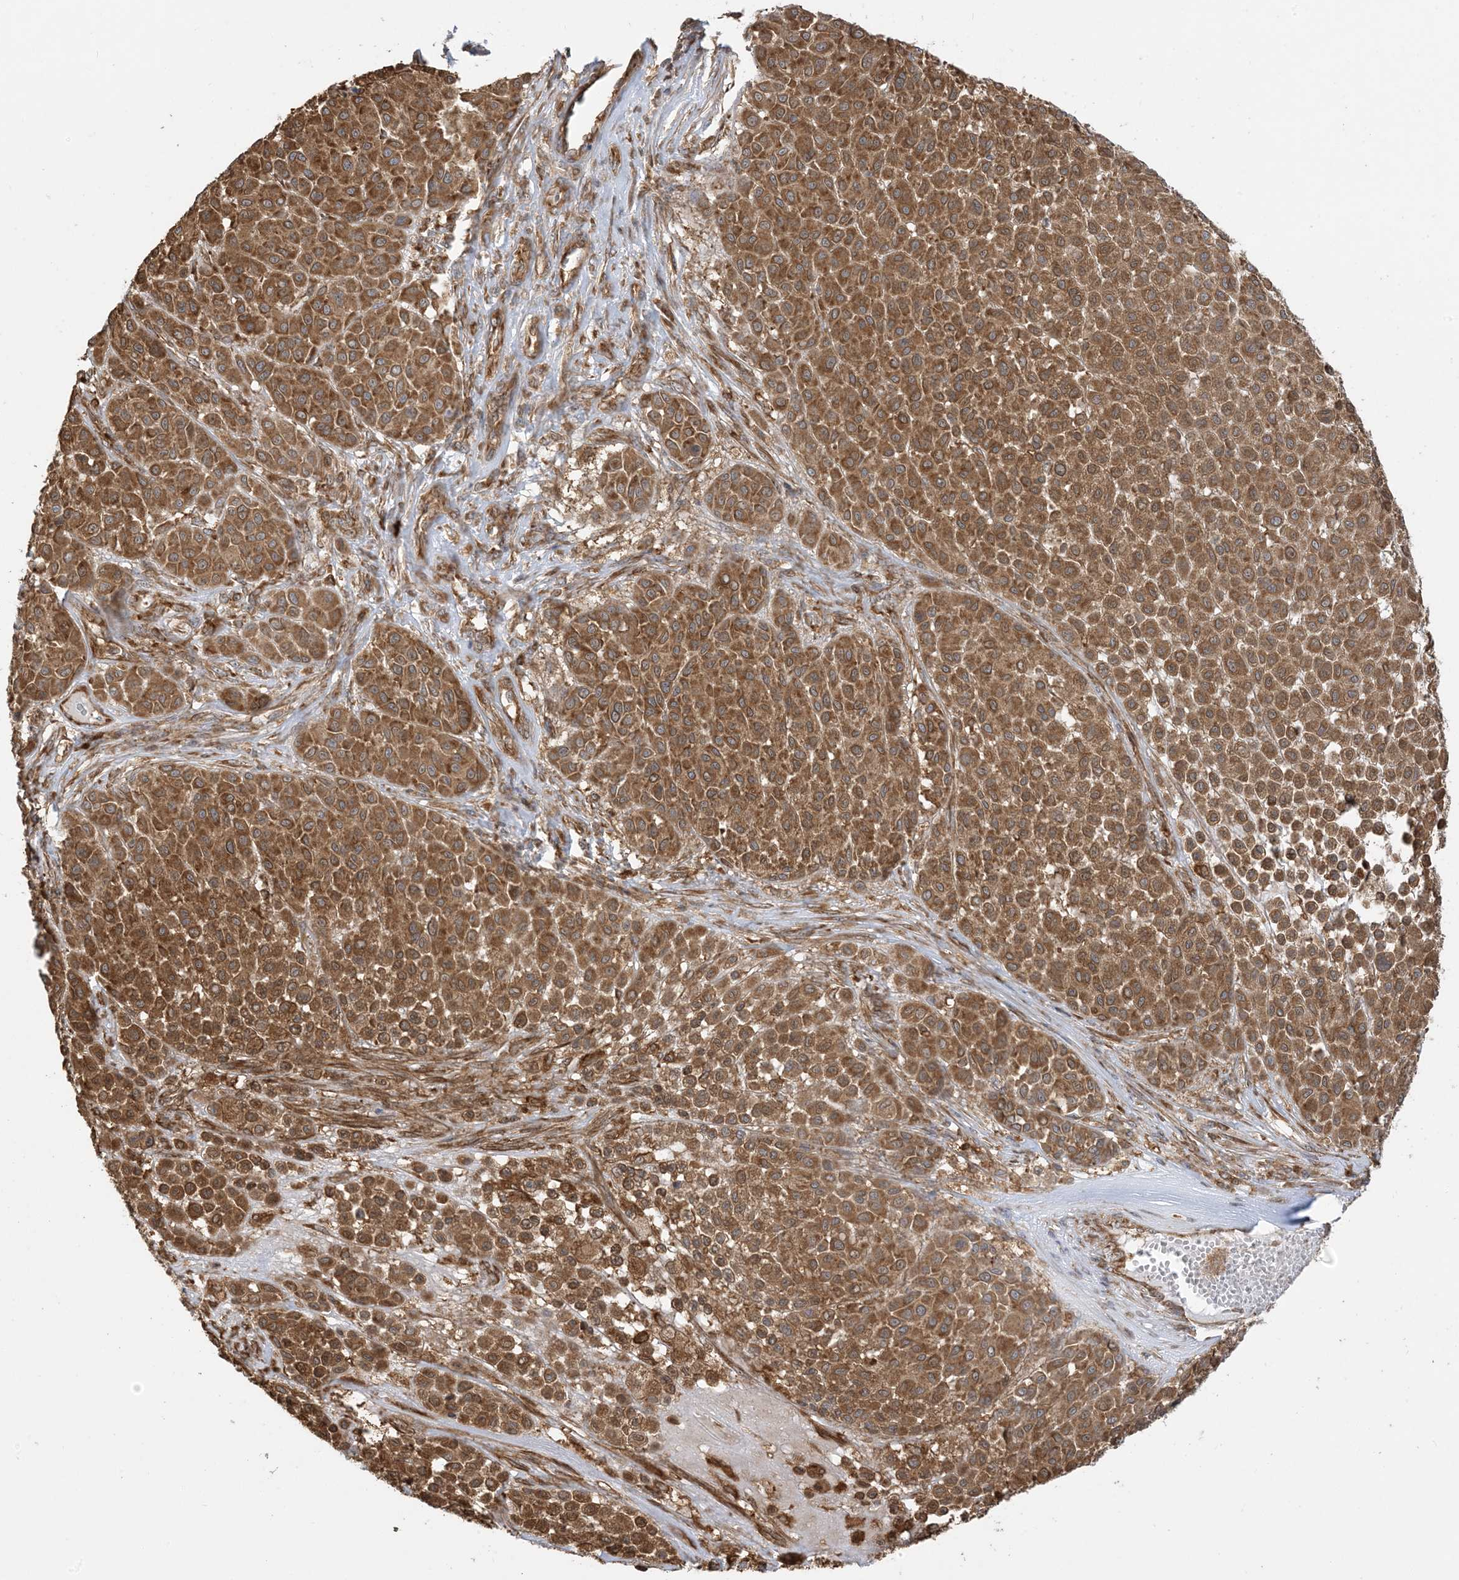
{"staining": {"intensity": "moderate", "quantity": ">75%", "location": "cytoplasmic/membranous"}, "tissue": "melanoma", "cell_type": "Tumor cells", "image_type": "cancer", "snomed": [{"axis": "morphology", "description": "Malignant melanoma, Metastatic site"}, {"axis": "topography", "description": "Soft tissue"}], "caption": "An immunohistochemistry micrograph of neoplastic tissue is shown. Protein staining in brown labels moderate cytoplasmic/membranous positivity in malignant melanoma (metastatic site) within tumor cells. The protein of interest is shown in brown color, while the nuclei are stained blue.", "gene": "SRP72", "patient": {"sex": "male", "age": 41}}